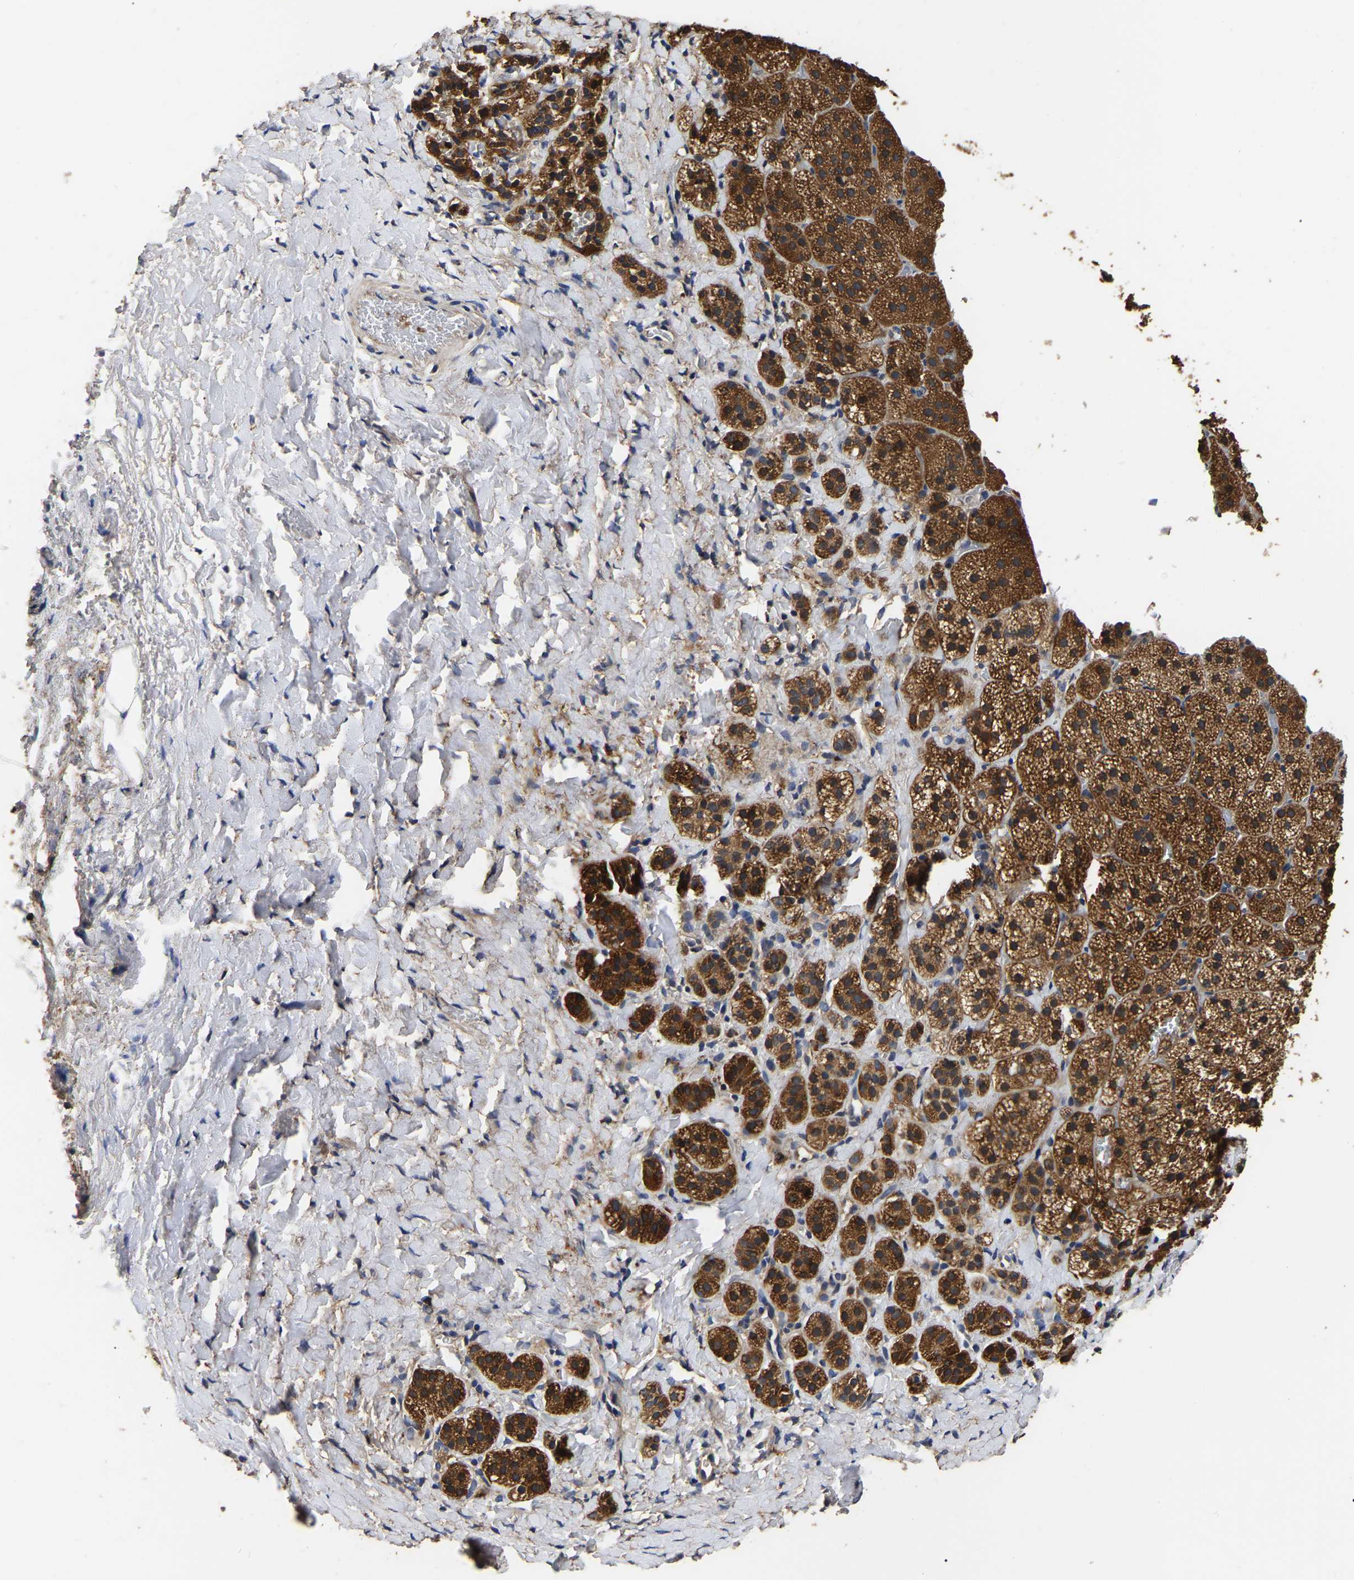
{"staining": {"intensity": "strong", "quantity": ">75%", "location": "cytoplasmic/membranous"}, "tissue": "adrenal gland", "cell_type": "Glandular cells", "image_type": "normal", "snomed": [{"axis": "morphology", "description": "Normal tissue, NOS"}, {"axis": "topography", "description": "Adrenal gland"}], "caption": "An IHC histopathology image of unremarkable tissue is shown. Protein staining in brown shows strong cytoplasmic/membranous positivity in adrenal gland within glandular cells. (DAB IHC with brightfield microscopy, high magnification).", "gene": "STK32C", "patient": {"sex": "female", "age": 44}}